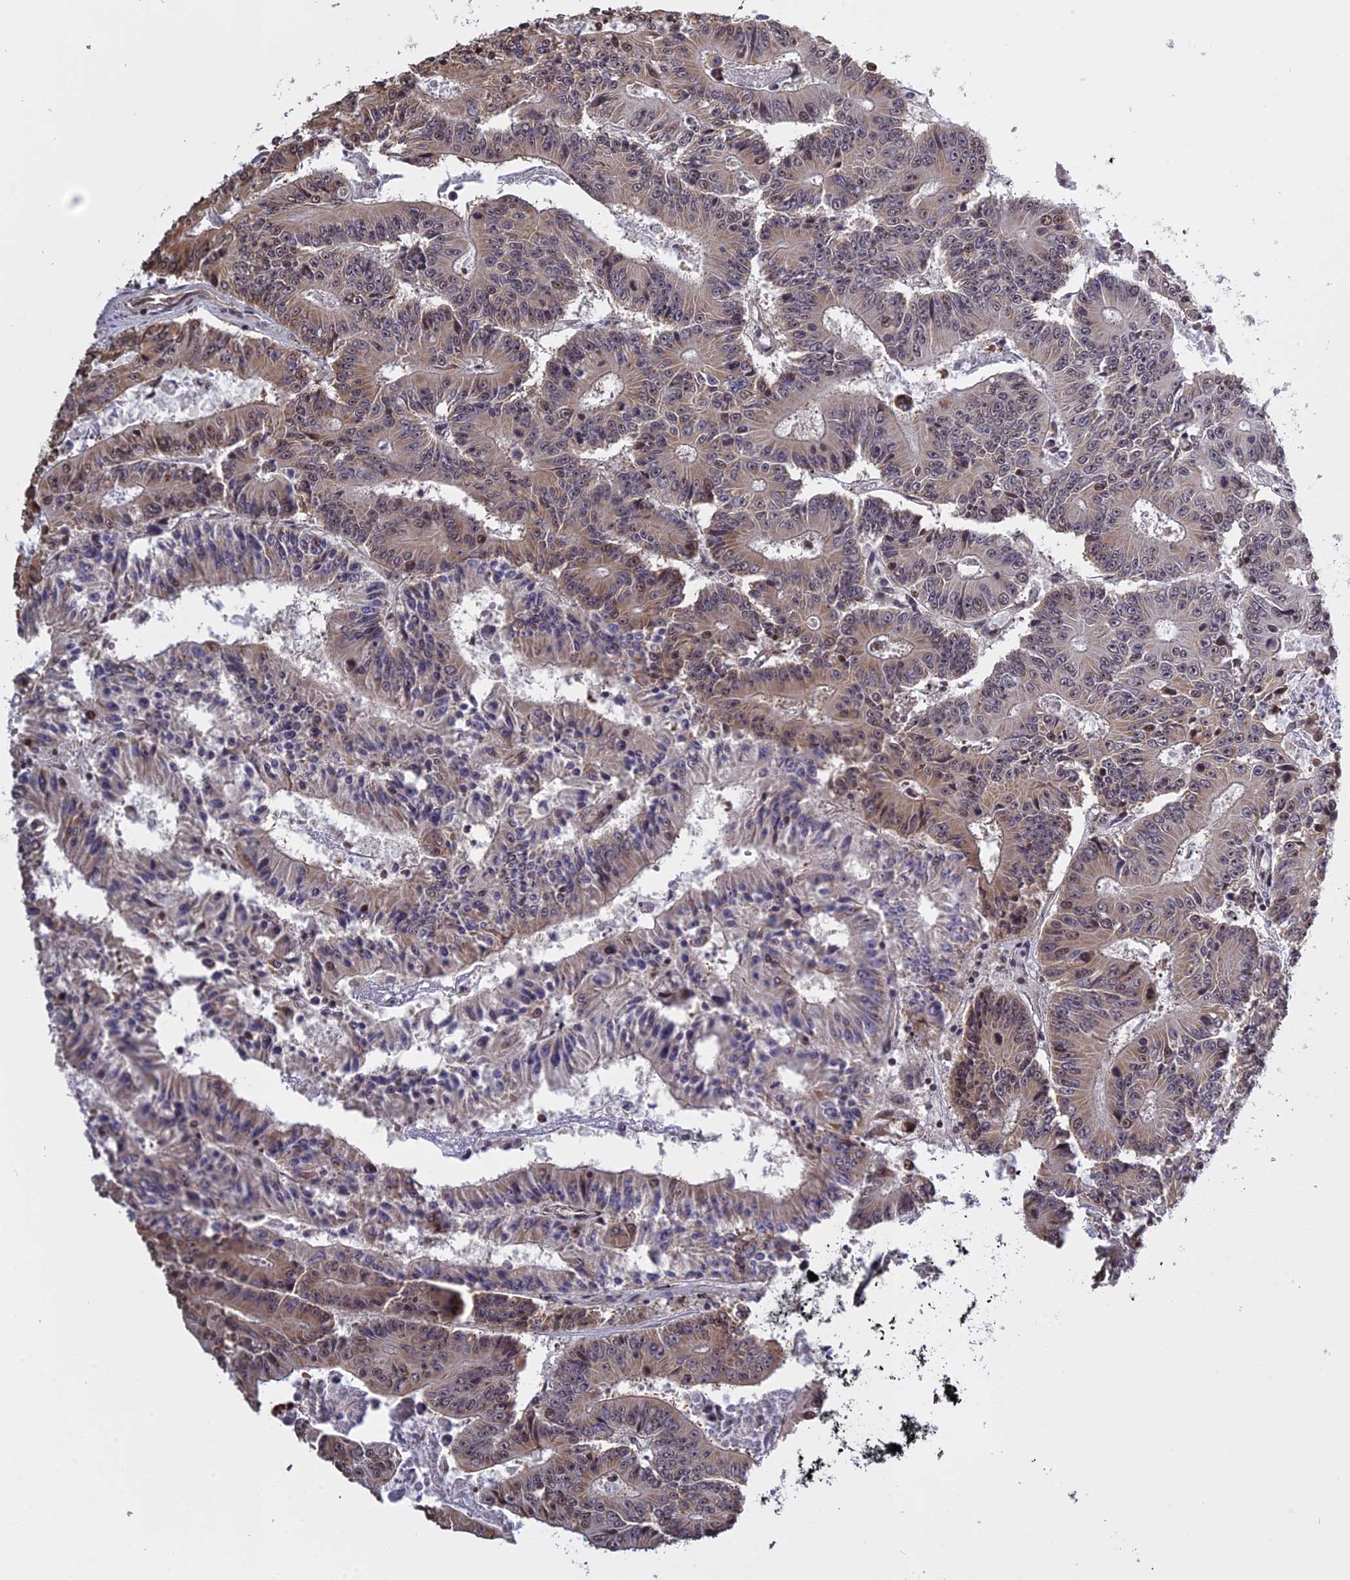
{"staining": {"intensity": "weak", "quantity": "<25%", "location": "cytoplasmic/membranous,nuclear"}, "tissue": "colorectal cancer", "cell_type": "Tumor cells", "image_type": "cancer", "snomed": [{"axis": "morphology", "description": "Adenocarcinoma, NOS"}, {"axis": "topography", "description": "Colon"}], "caption": "IHC of colorectal adenocarcinoma shows no staining in tumor cells.", "gene": "MGA", "patient": {"sex": "male", "age": 83}}